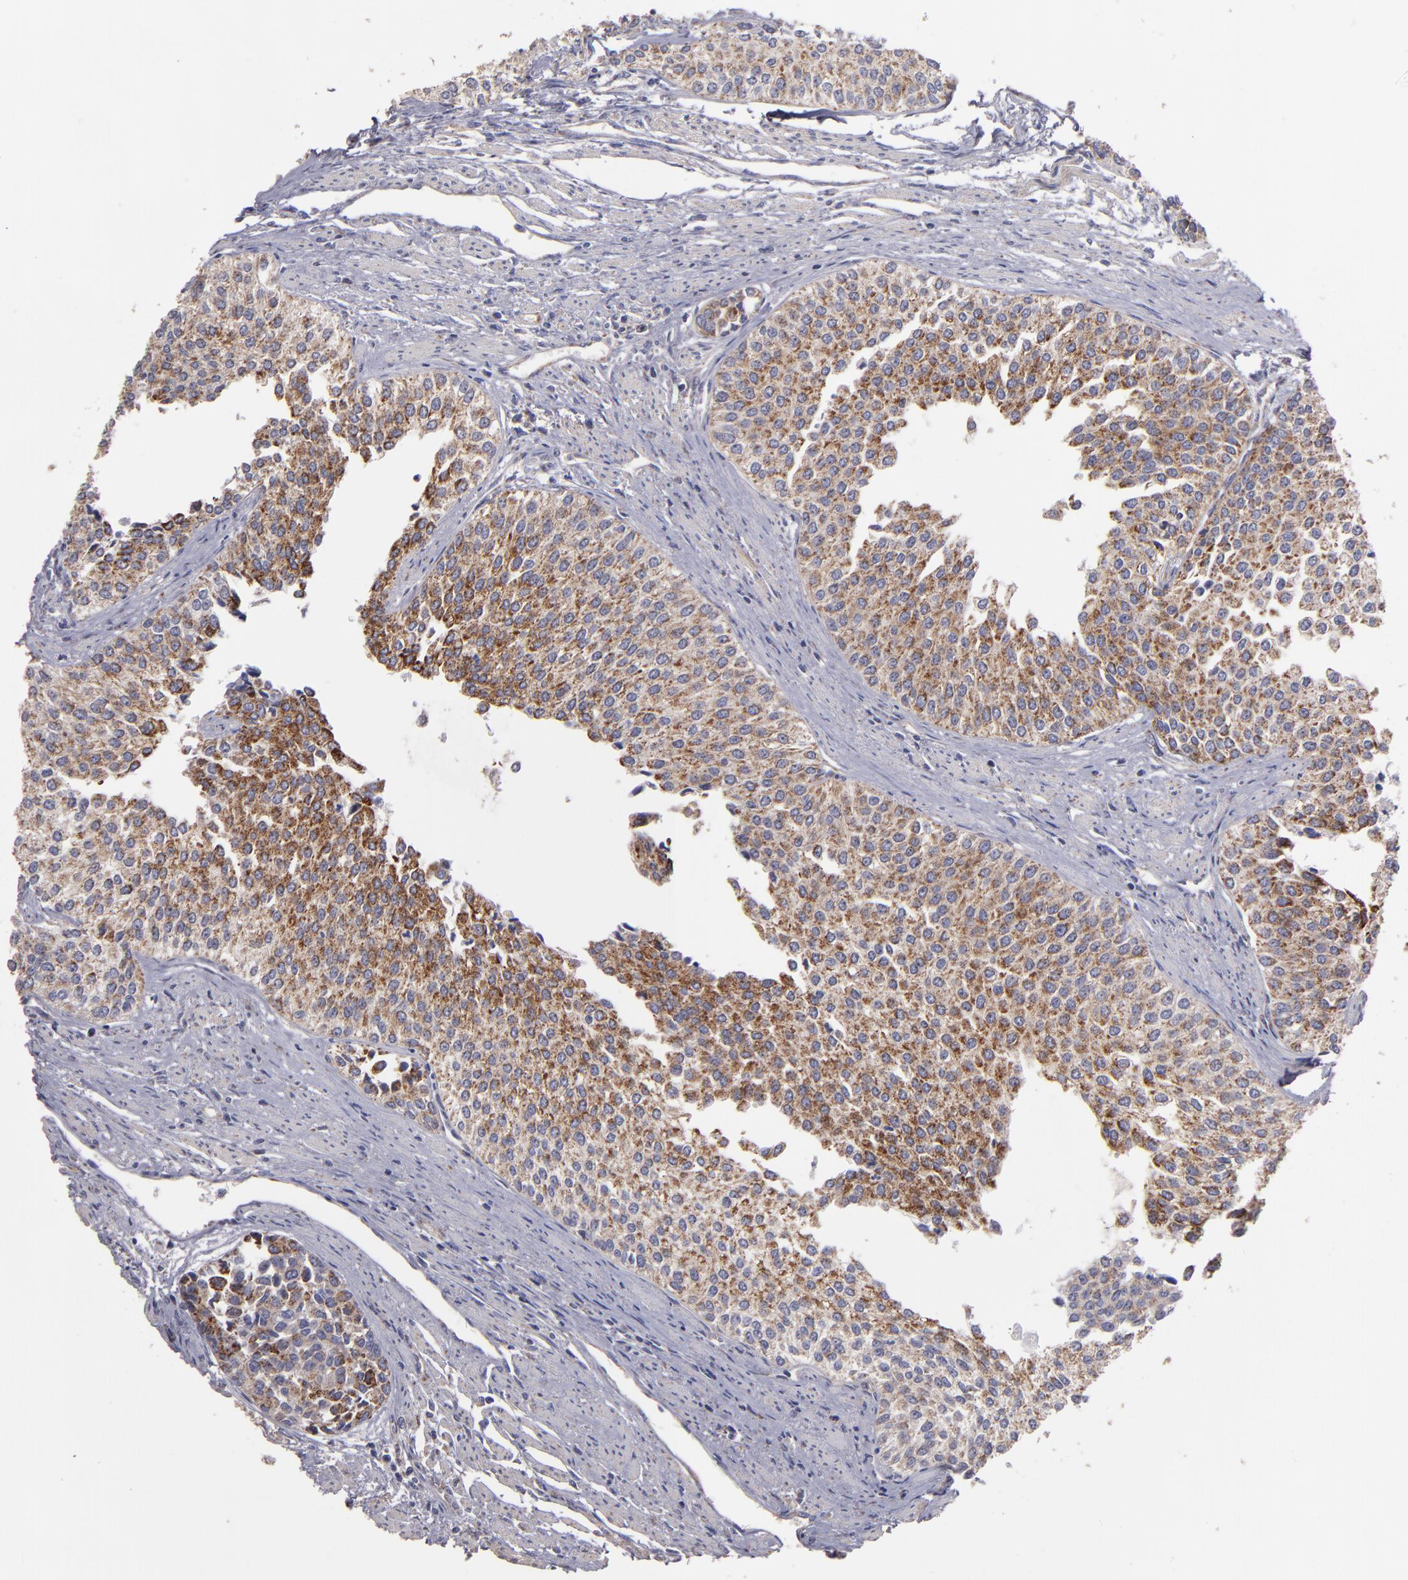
{"staining": {"intensity": "moderate", "quantity": ">75%", "location": "cytoplasmic/membranous"}, "tissue": "urothelial cancer", "cell_type": "Tumor cells", "image_type": "cancer", "snomed": [{"axis": "morphology", "description": "Urothelial carcinoma, Low grade"}, {"axis": "topography", "description": "Urinary bladder"}], "caption": "Immunohistochemistry (IHC) (DAB) staining of human urothelial carcinoma (low-grade) shows moderate cytoplasmic/membranous protein positivity in approximately >75% of tumor cells. The staining was performed using DAB to visualize the protein expression in brown, while the nuclei were stained in blue with hematoxylin (Magnification: 20x).", "gene": "CLTA", "patient": {"sex": "female", "age": 73}}